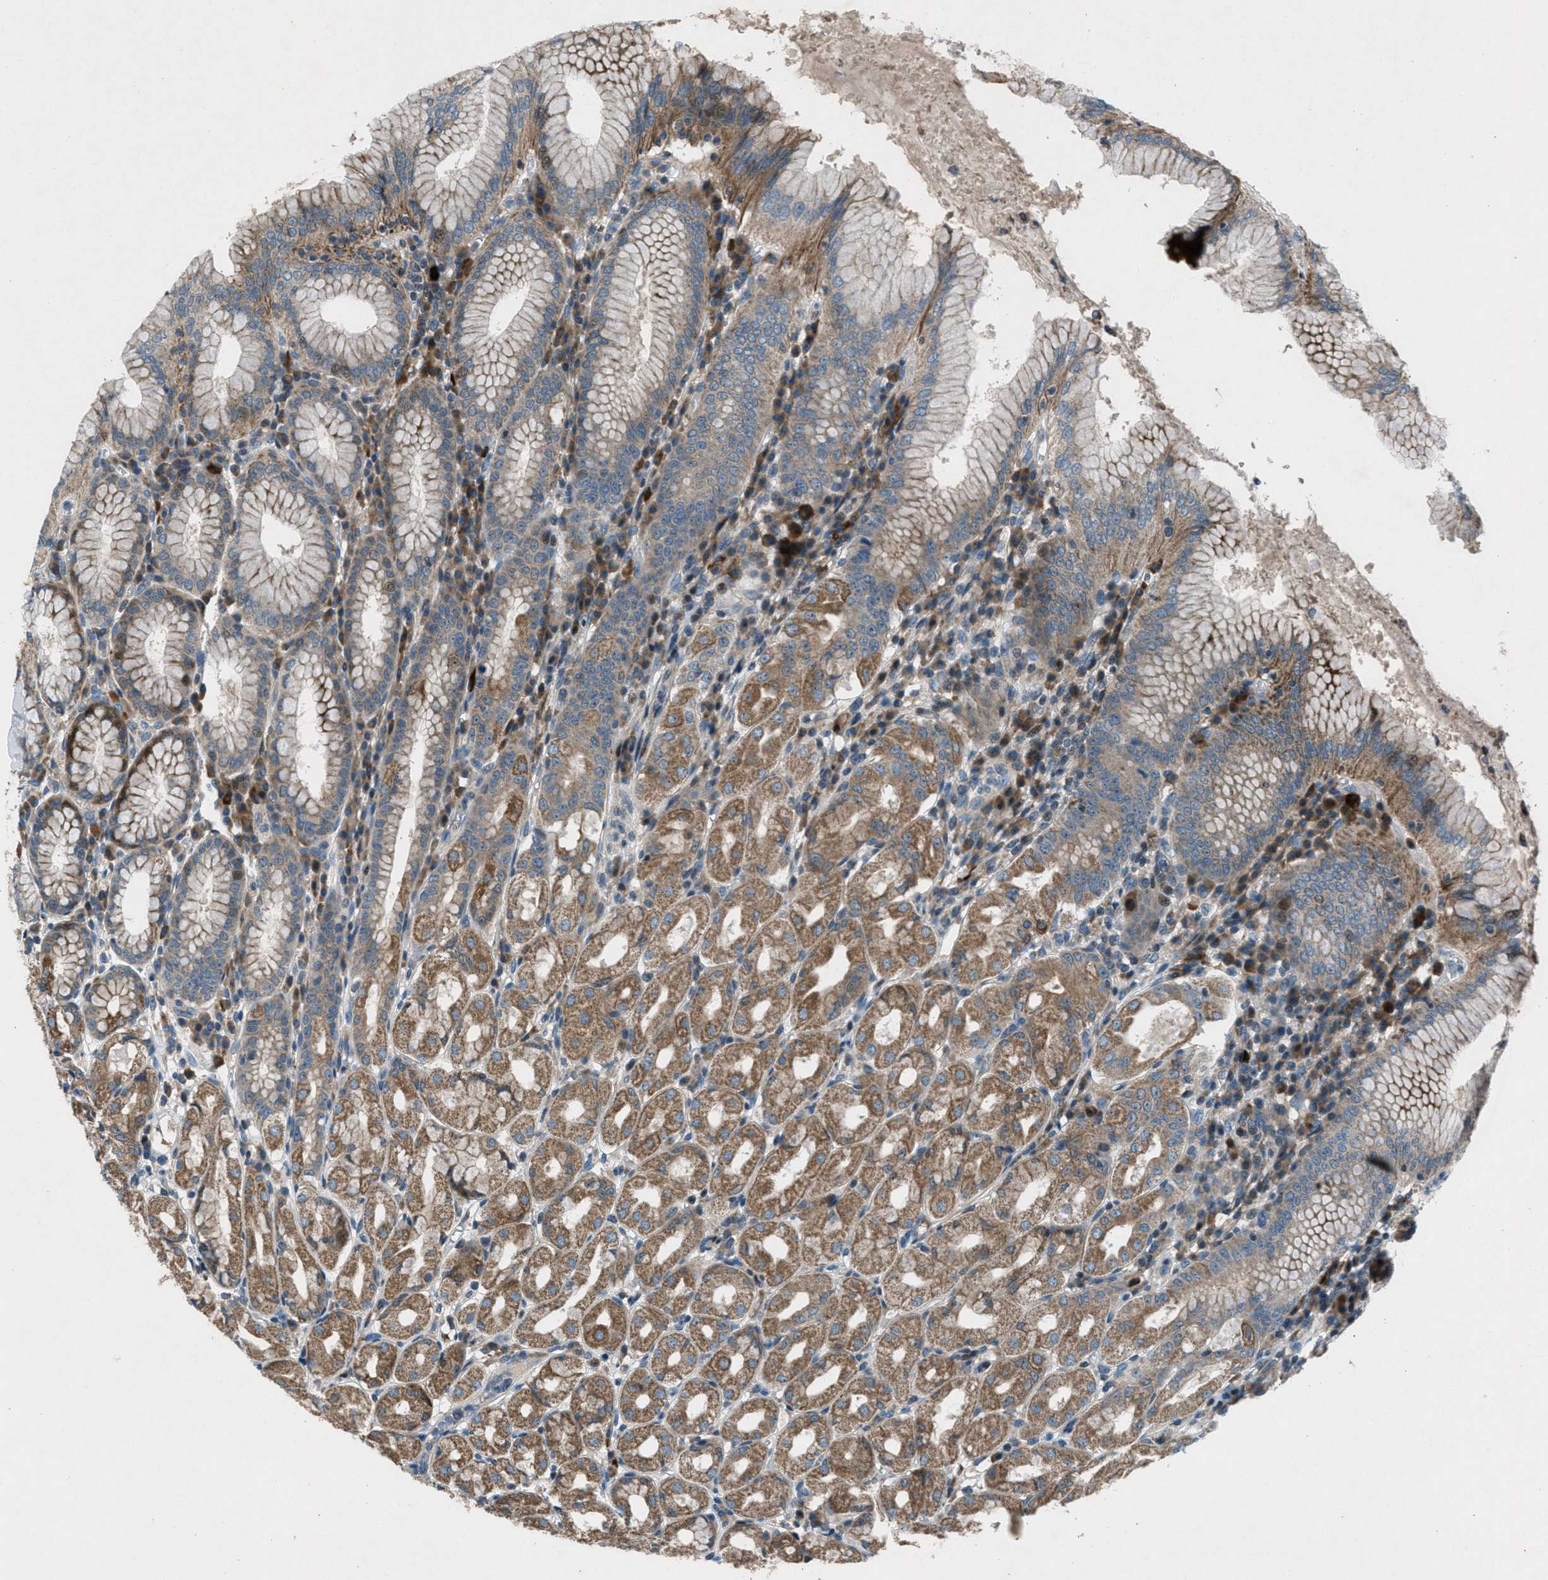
{"staining": {"intensity": "strong", "quantity": ">75%", "location": "cytoplasmic/membranous,nuclear"}, "tissue": "stomach", "cell_type": "Glandular cells", "image_type": "normal", "snomed": [{"axis": "morphology", "description": "Normal tissue, NOS"}, {"axis": "topography", "description": "Stomach"}, {"axis": "topography", "description": "Stomach, lower"}], "caption": "Protein analysis of unremarkable stomach displays strong cytoplasmic/membranous,nuclear staining in approximately >75% of glandular cells. (DAB IHC with brightfield microscopy, high magnification).", "gene": "CLEC2D", "patient": {"sex": "female", "age": 56}}